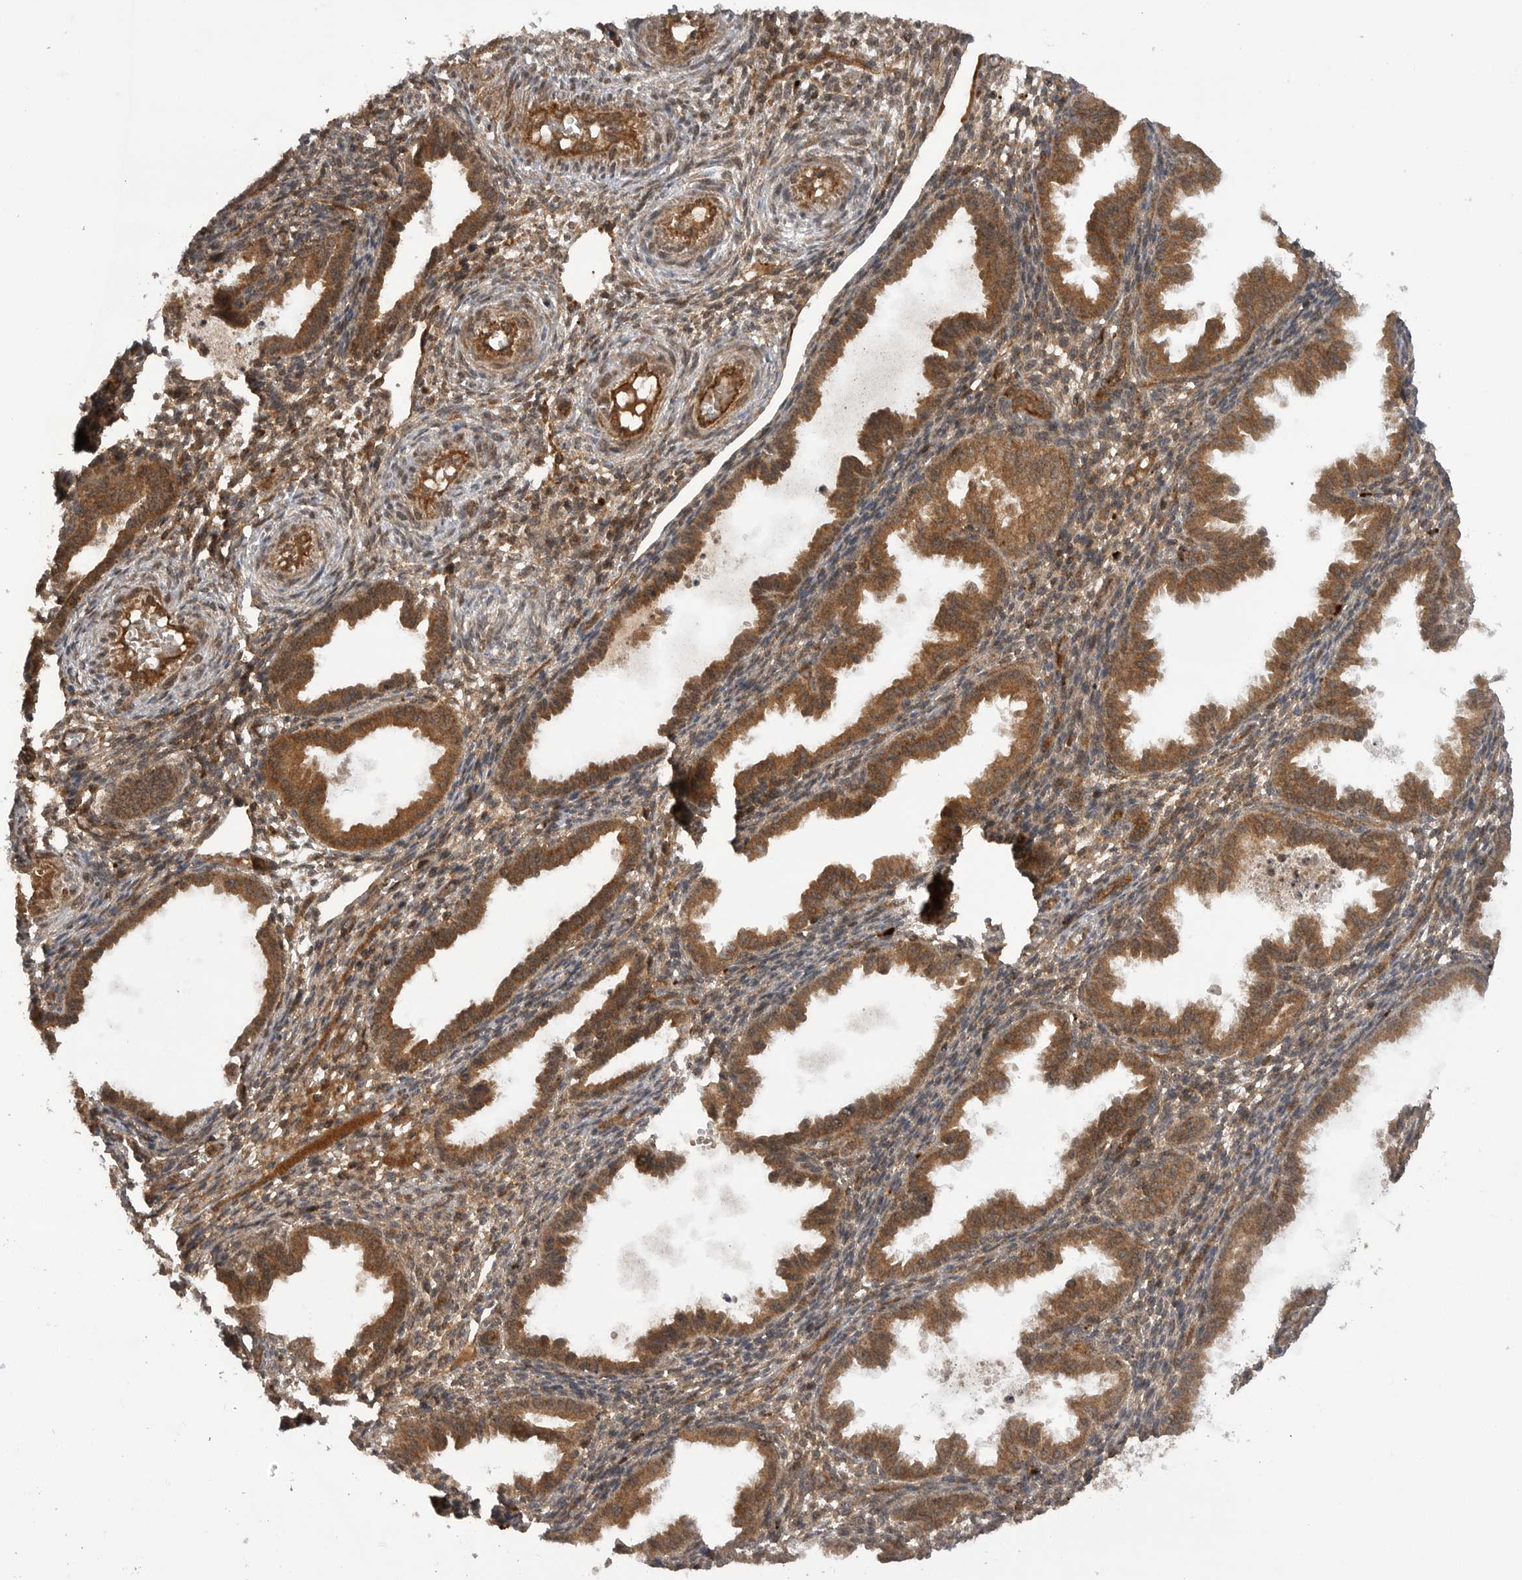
{"staining": {"intensity": "moderate", "quantity": ">75%", "location": "cytoplasmic/membranous"}, "tissue": "endometrium", "cell_type": "Cells in endometrial stroma", "image_type": "normal", "snomed": [{"axis": "morphology", "description": "Normal tissue, NOS"}, {"axis": "topography", "description": "Endometrium"}], "caption": "An IHC image of normal tissue is shown. Protein staining in brown highlights moderate cytoplasmic/membranous positivity in endometrium within cells in endometrial stroma. The protein is stained brown, and the nuclei are stained in blue (DAB IHC with brightfield microscopy, high magnification).", "gene": "PRDX4", "patient": {"sex": "female", "age": 33}}